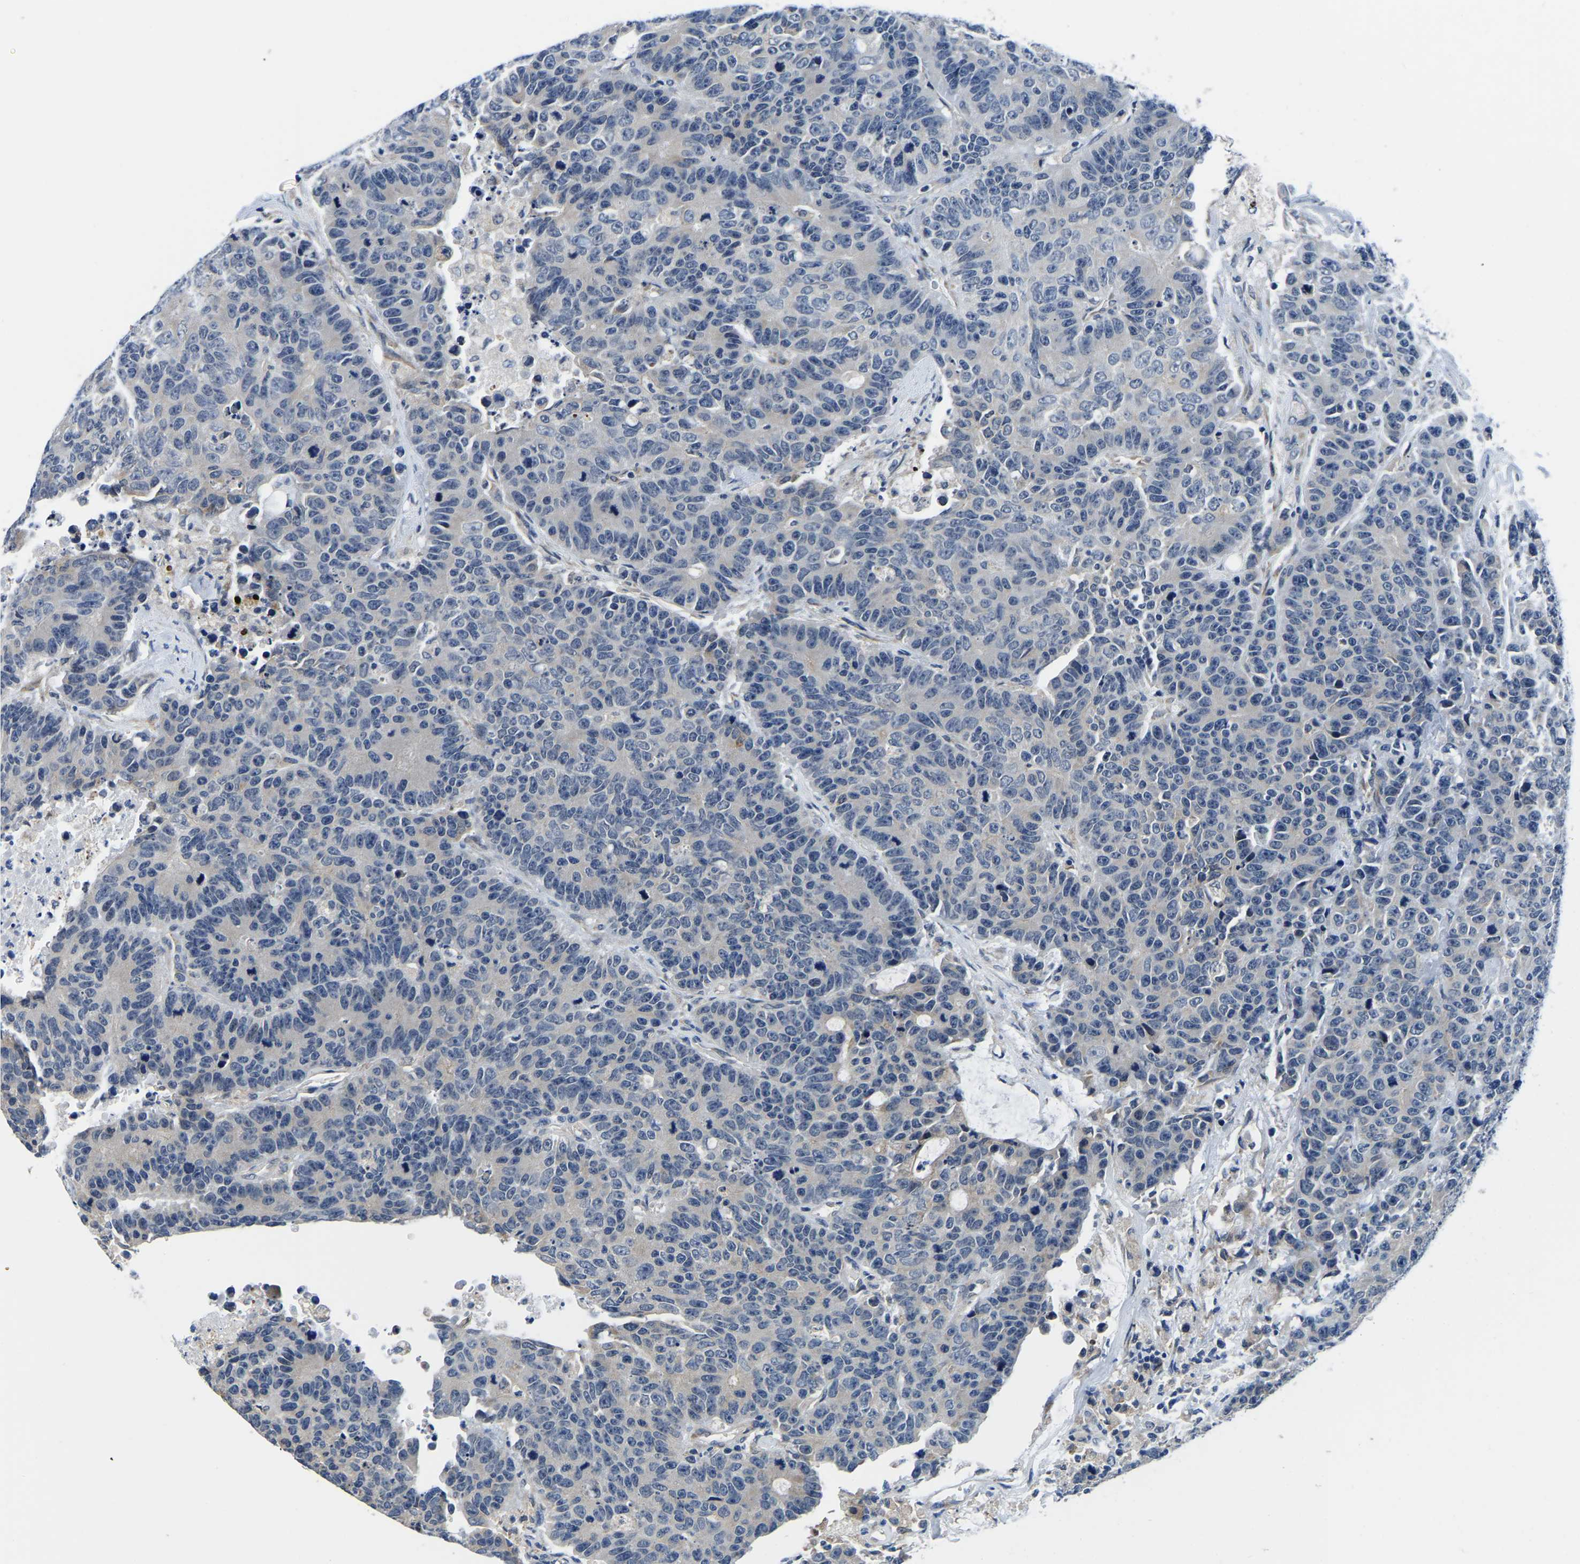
{"staining": {"intensity": "negative", "quantity": "none", "location": "none"}, "tissue": "colorectal cancer", "cell_type": "Tumor cells", "image_type": "cancer", "snomed": [{"axis": "morphology", "description": "Adenocarcinoma, NOS"}, {"axis": "topography", "description": "Colon"}], "caption": "Colorectal cancer (adenocarcinoma) stained for a protein using IHC demonstrates no staining tumor cells.", "gene": "LIAS", "patient": {"sex": "female", "age": 86}}